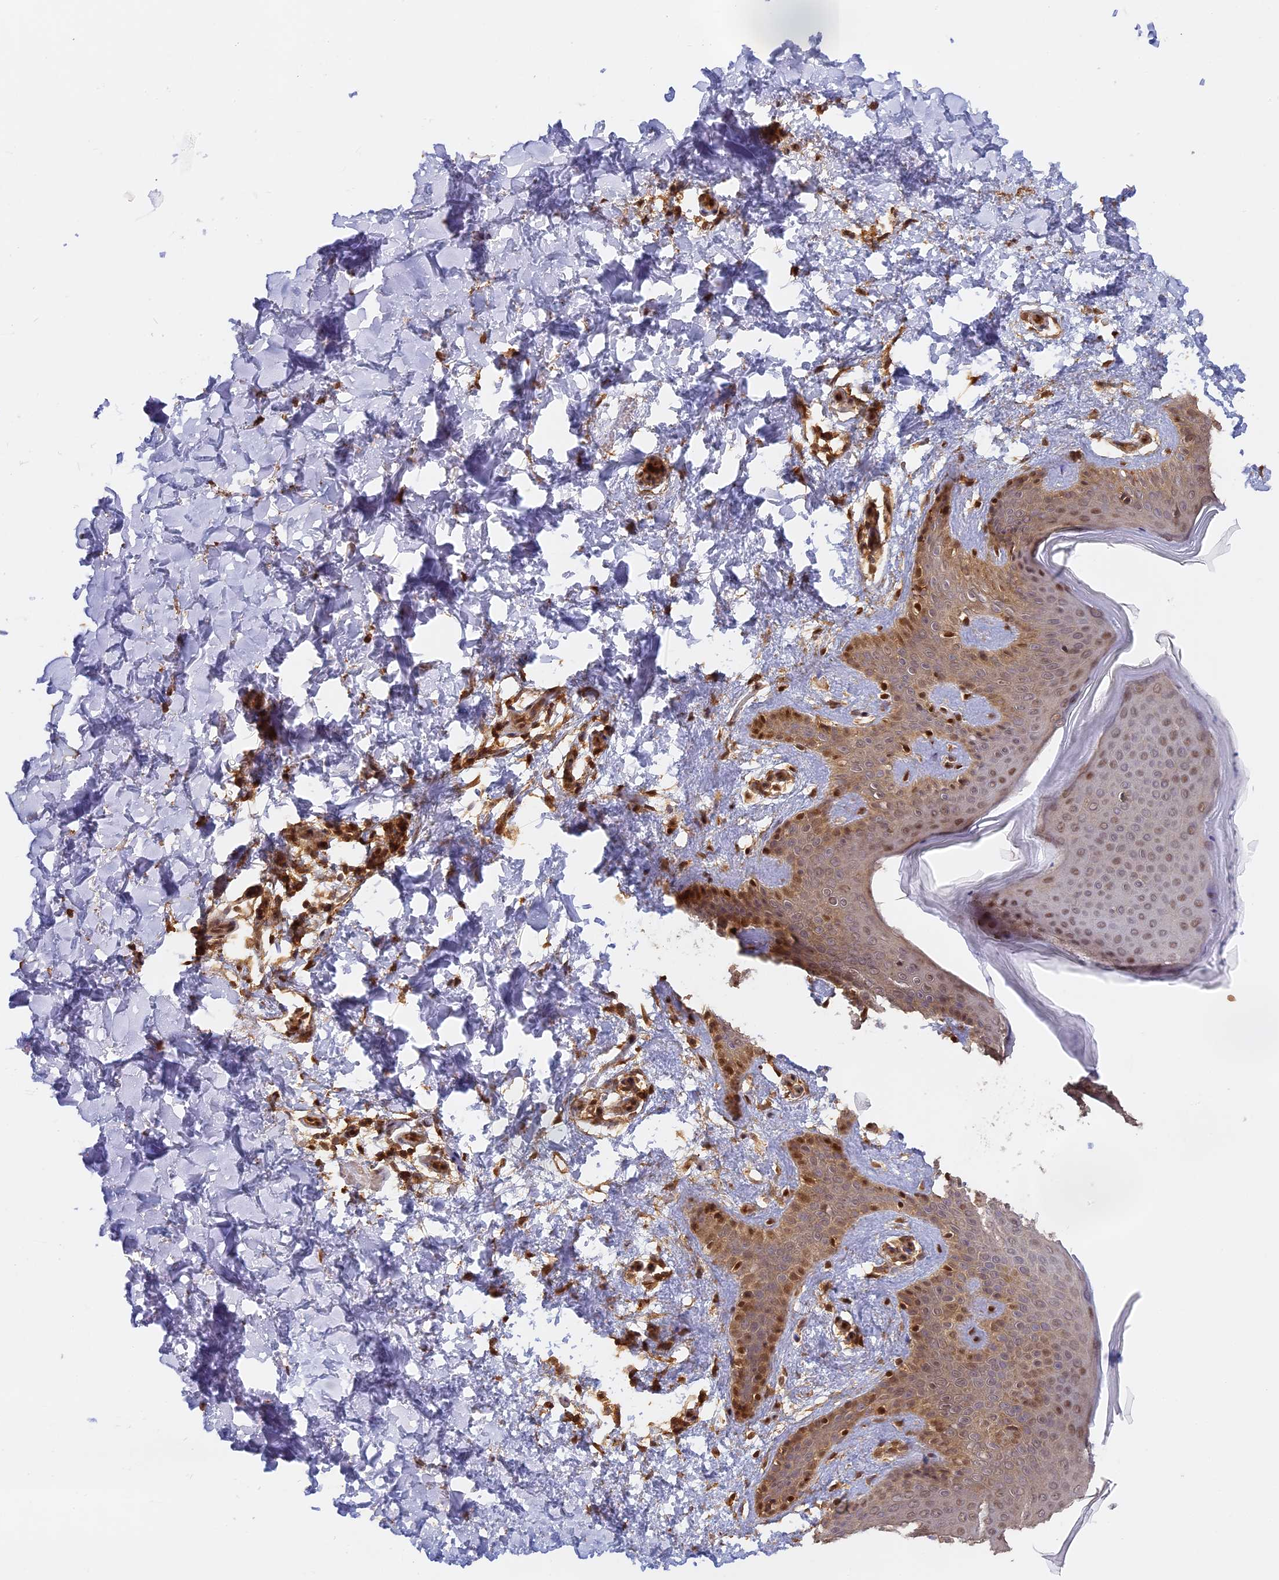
{"staining": {"intensity": "moderate", "quantity": ">75%", "location": "cytoplasmic/membranous,nuclear"}, "tissue": "skin", "cell_type": "Fibroblasts", "image_type": "normal", "snomed": [{"axis": "morphology", "description": "Normal tissue, NOS"}, {"axis": "topography", "description": "Skin"}], "caption": "Immunohistochemical staining of benign human skin displays >75% levels of moderate cytoplasmic/membranous,nuclear protein staining in about >75% of fibroblasts. (IHC, brightfield microscopy, high magnification).", "gene": "MYBL2", "patient": {"sex": "male", "age": 36}}